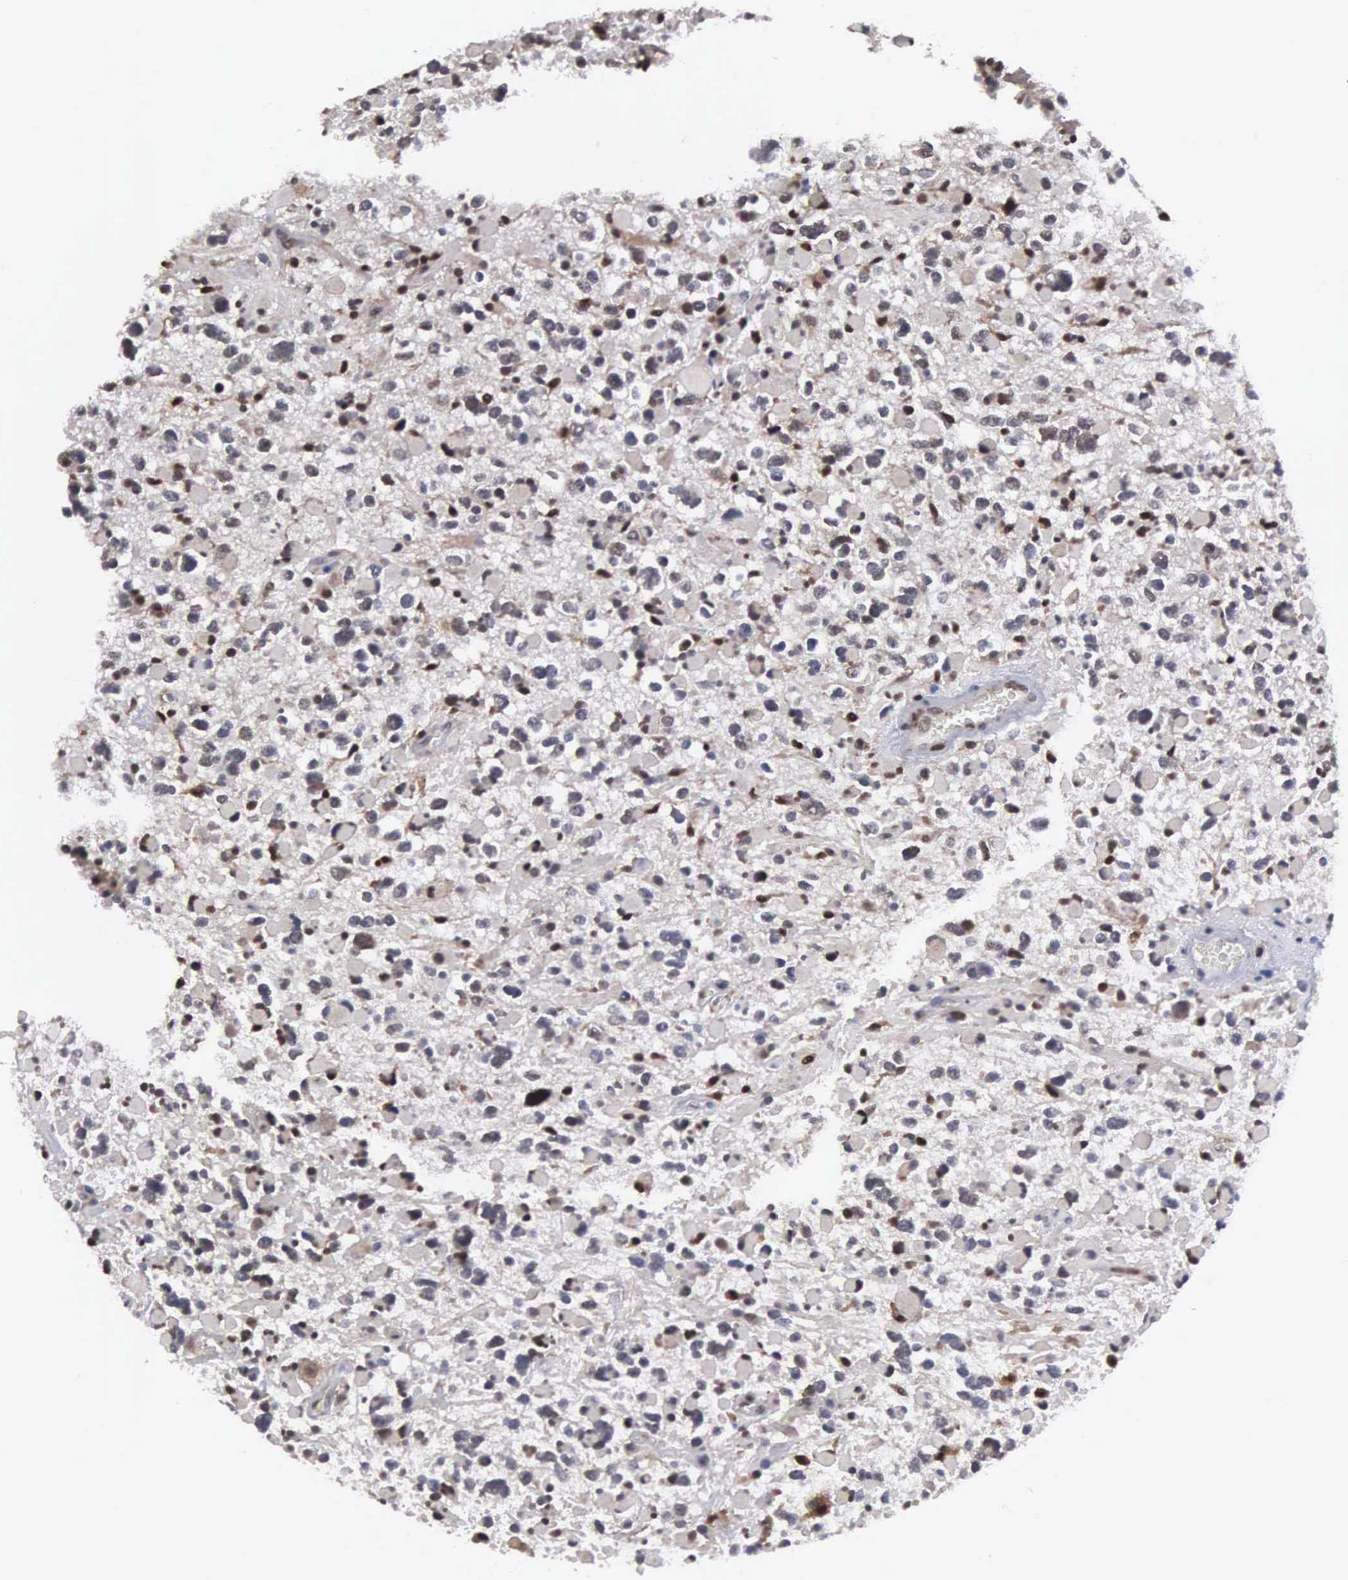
{"staining": {"intensity": "moderate", "quantity": "<25%", "location": "nuclear"}, "tissue": "glioma", "cell_type": "Tumor cells", "image_type": "cancer", "snomed": [{"axis": "morphology", "description": "Glioma, malignant, High grade"}, {"axis": "topography", "description": "Brain"}], "caption": "Moderate nuclear staining is present in about <25% of tumor cells in high-grade glioma (malignant).", "gene": "TRMT5", "patient": {"sex": "female", "age": 37}}